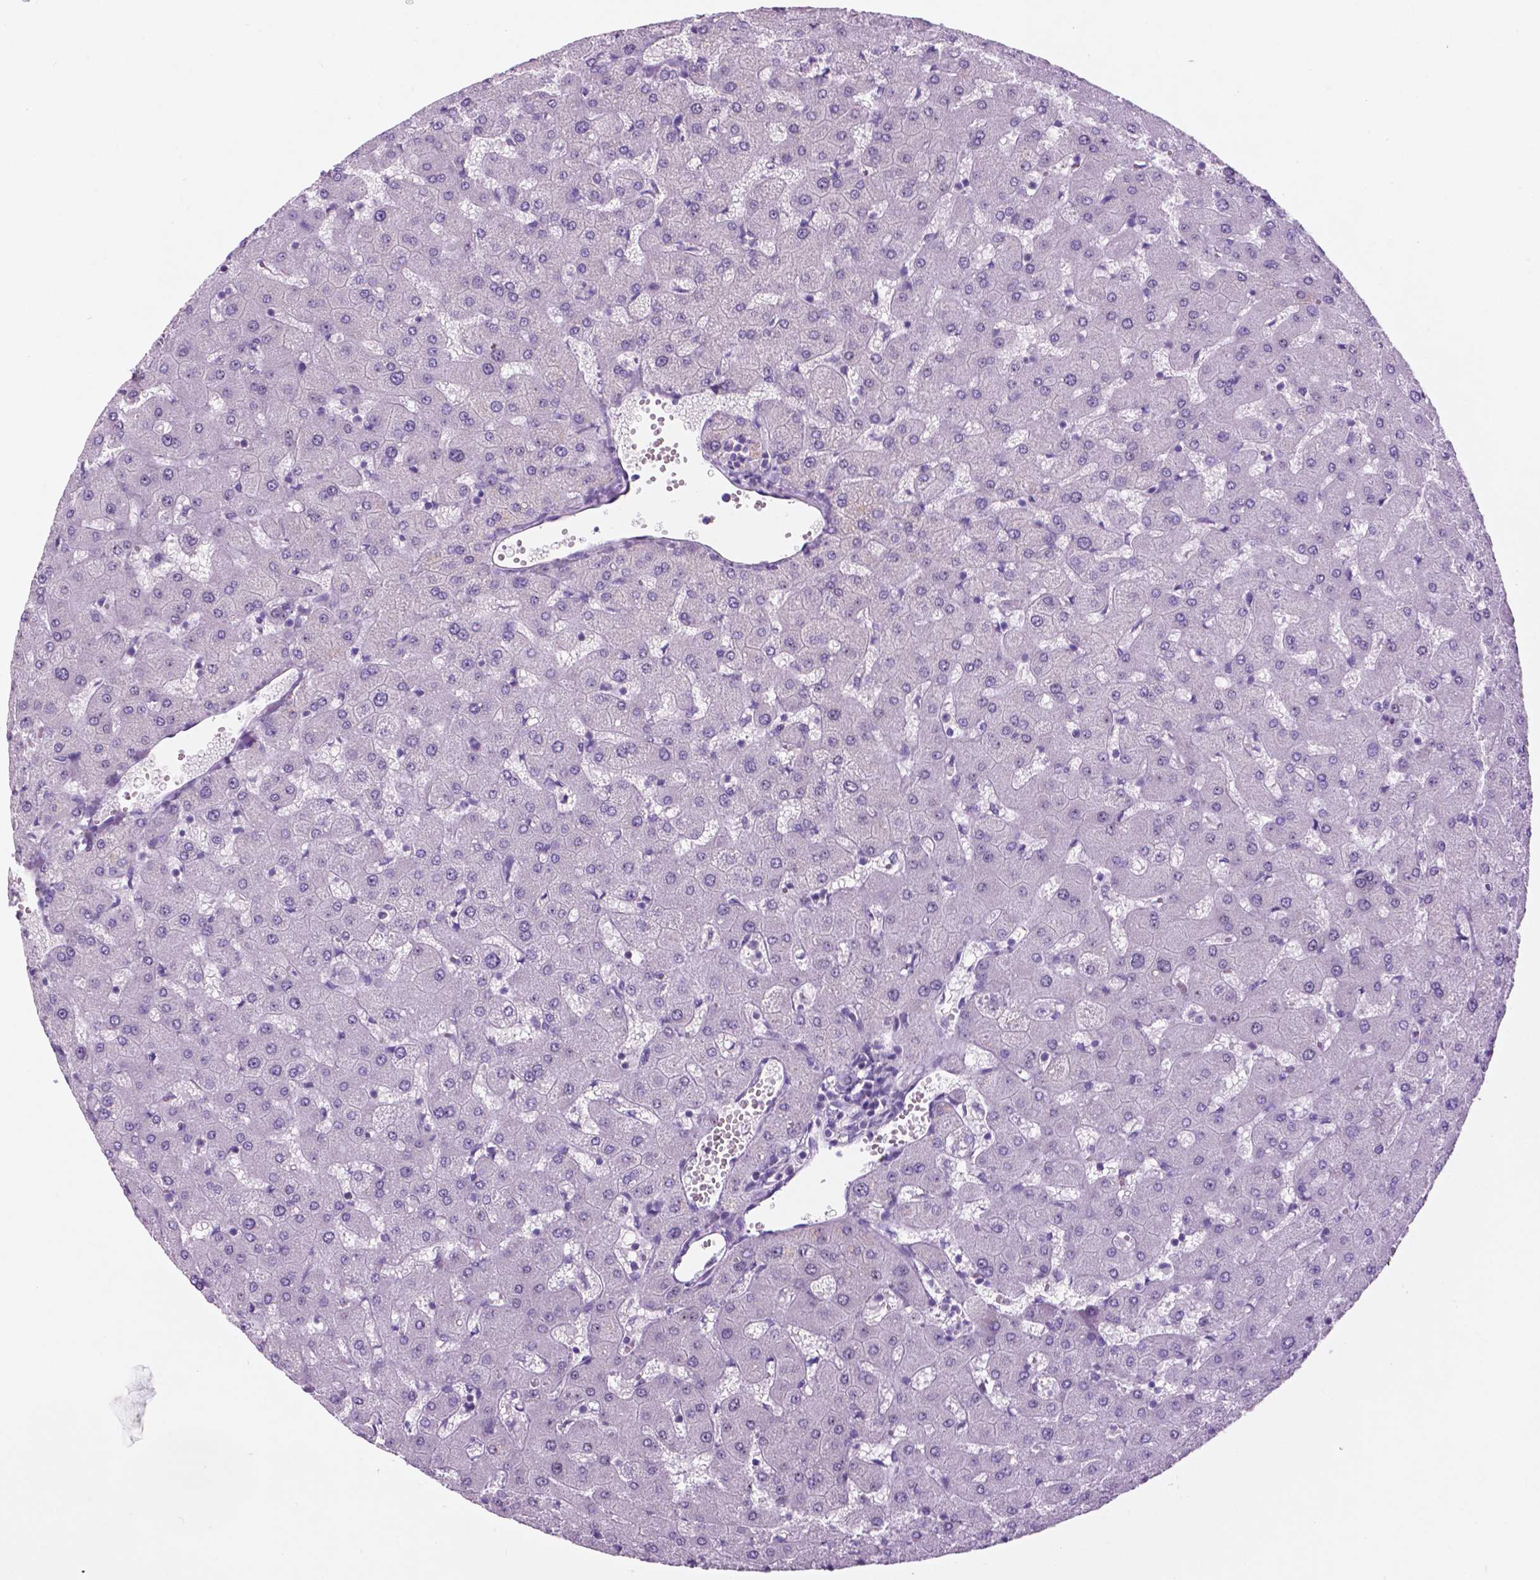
{"staining": {"intensity": "negative", "quantity": "none", "location": "none"}, "tissue": "liver", "cell_type": "Cholangiocytes", "image_type": "normal", "snomed": [{"axis": "morphology", "description": "Normal tissue, NOS"}, {"axis": "topography", "description": "Liver"}], "caption": "Micrograph shows no protein expression in cholangiocytes of unremarkable liver.", "gene": "FAM50B", "patient": {"sex": "female", "age": 63}}